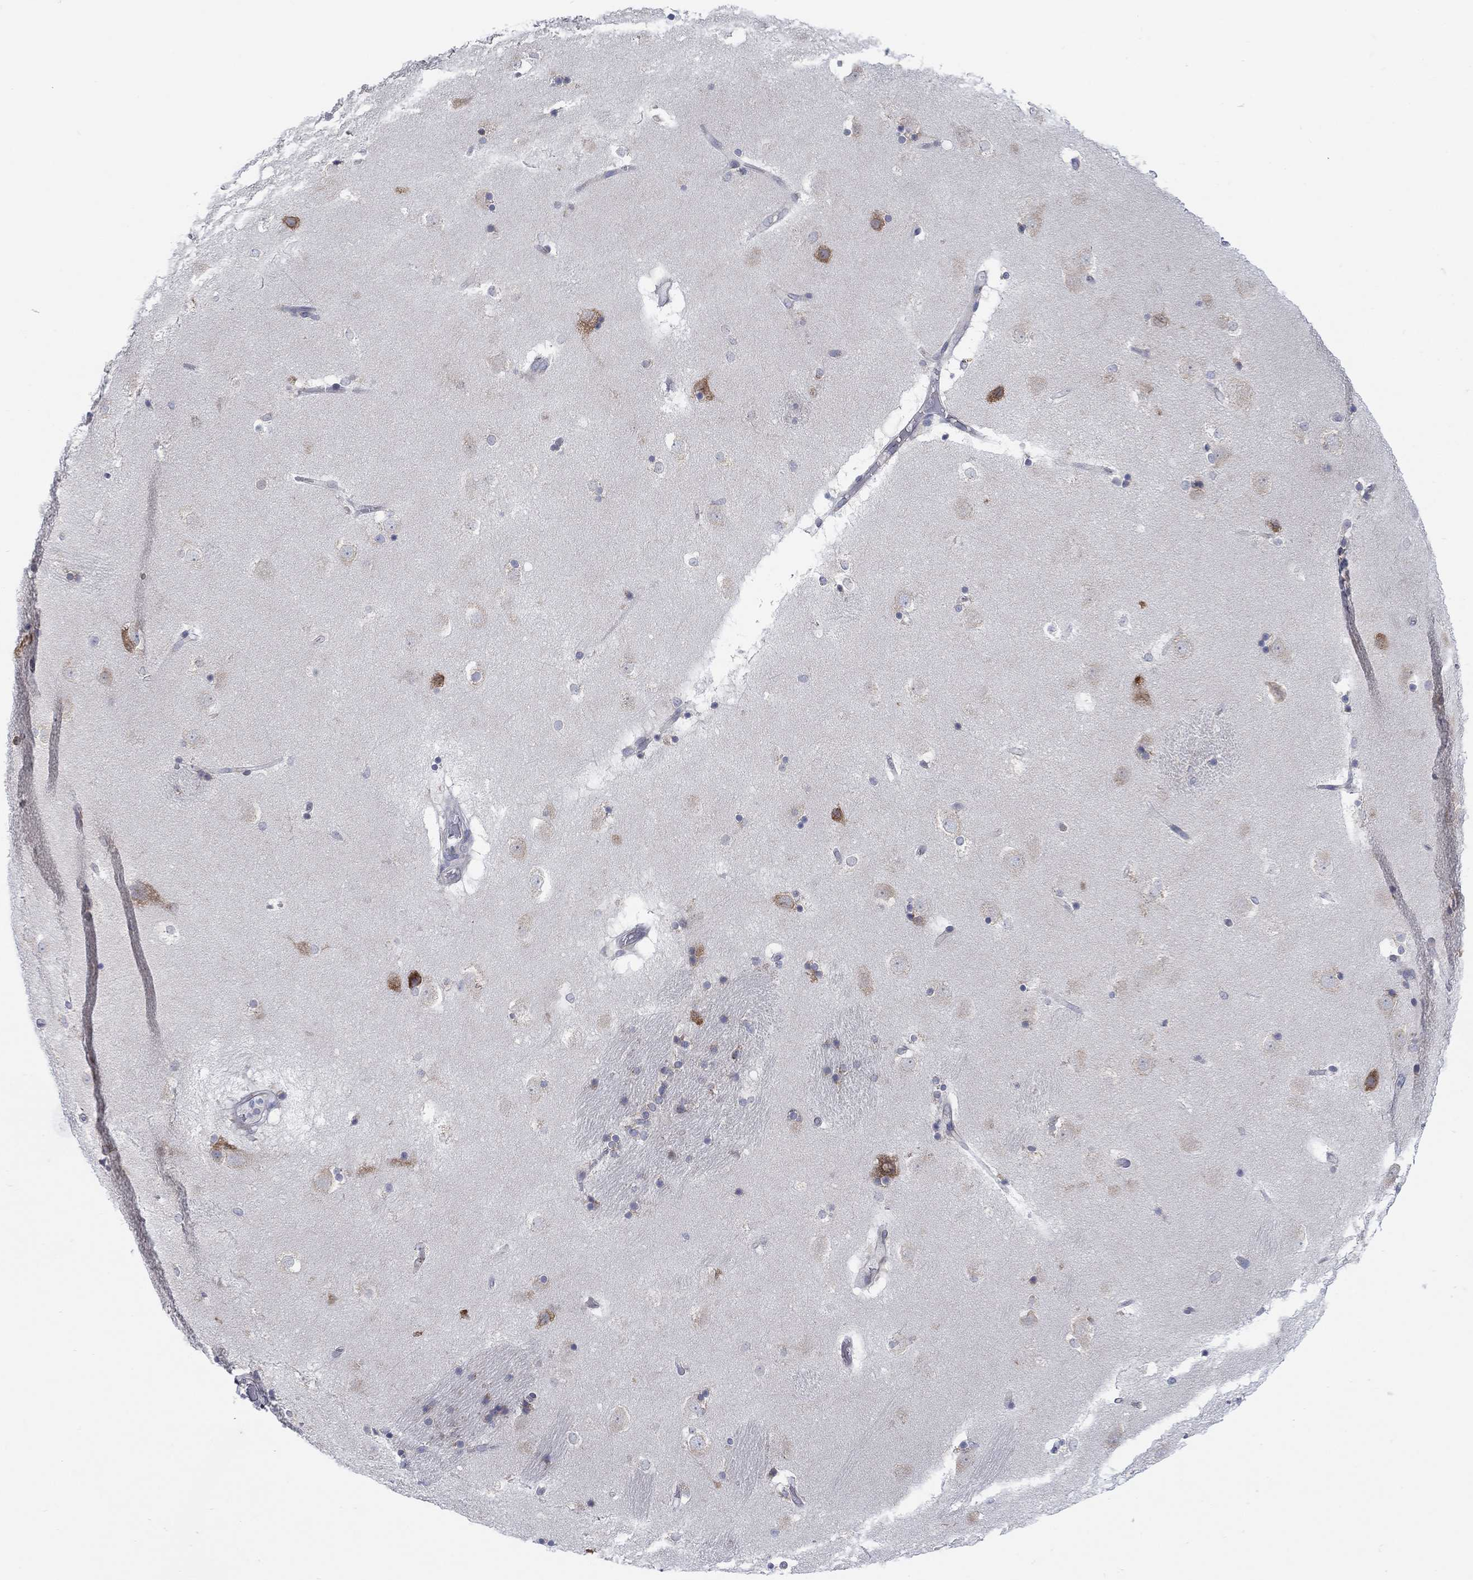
{"staining": {"intensity": "moderate", "quantity": "<25%", "location": "cytoplasmic/membranous"}, "tissue": "caudate", "cell_type": "Glial cells", "image_type": "normal", "snomed": [{"axis": "morphology", "description": "Normal tissue, NOS"}, {"axis": "topography", "description": "Lateral ventricle wall"}], "caption": "Immunohistochemistry (IHC) micrograph of unremarkable caudate: caudate stained using immunohistochemistry exhibits low levels of moderate protein expression localized specifically in the cytoplasmic/membranous of glial cells, appearing as a cytoplasmic/membranous brown color.", "gene": "TMEM59", "patient": {"sex": "male", "age": 51}}